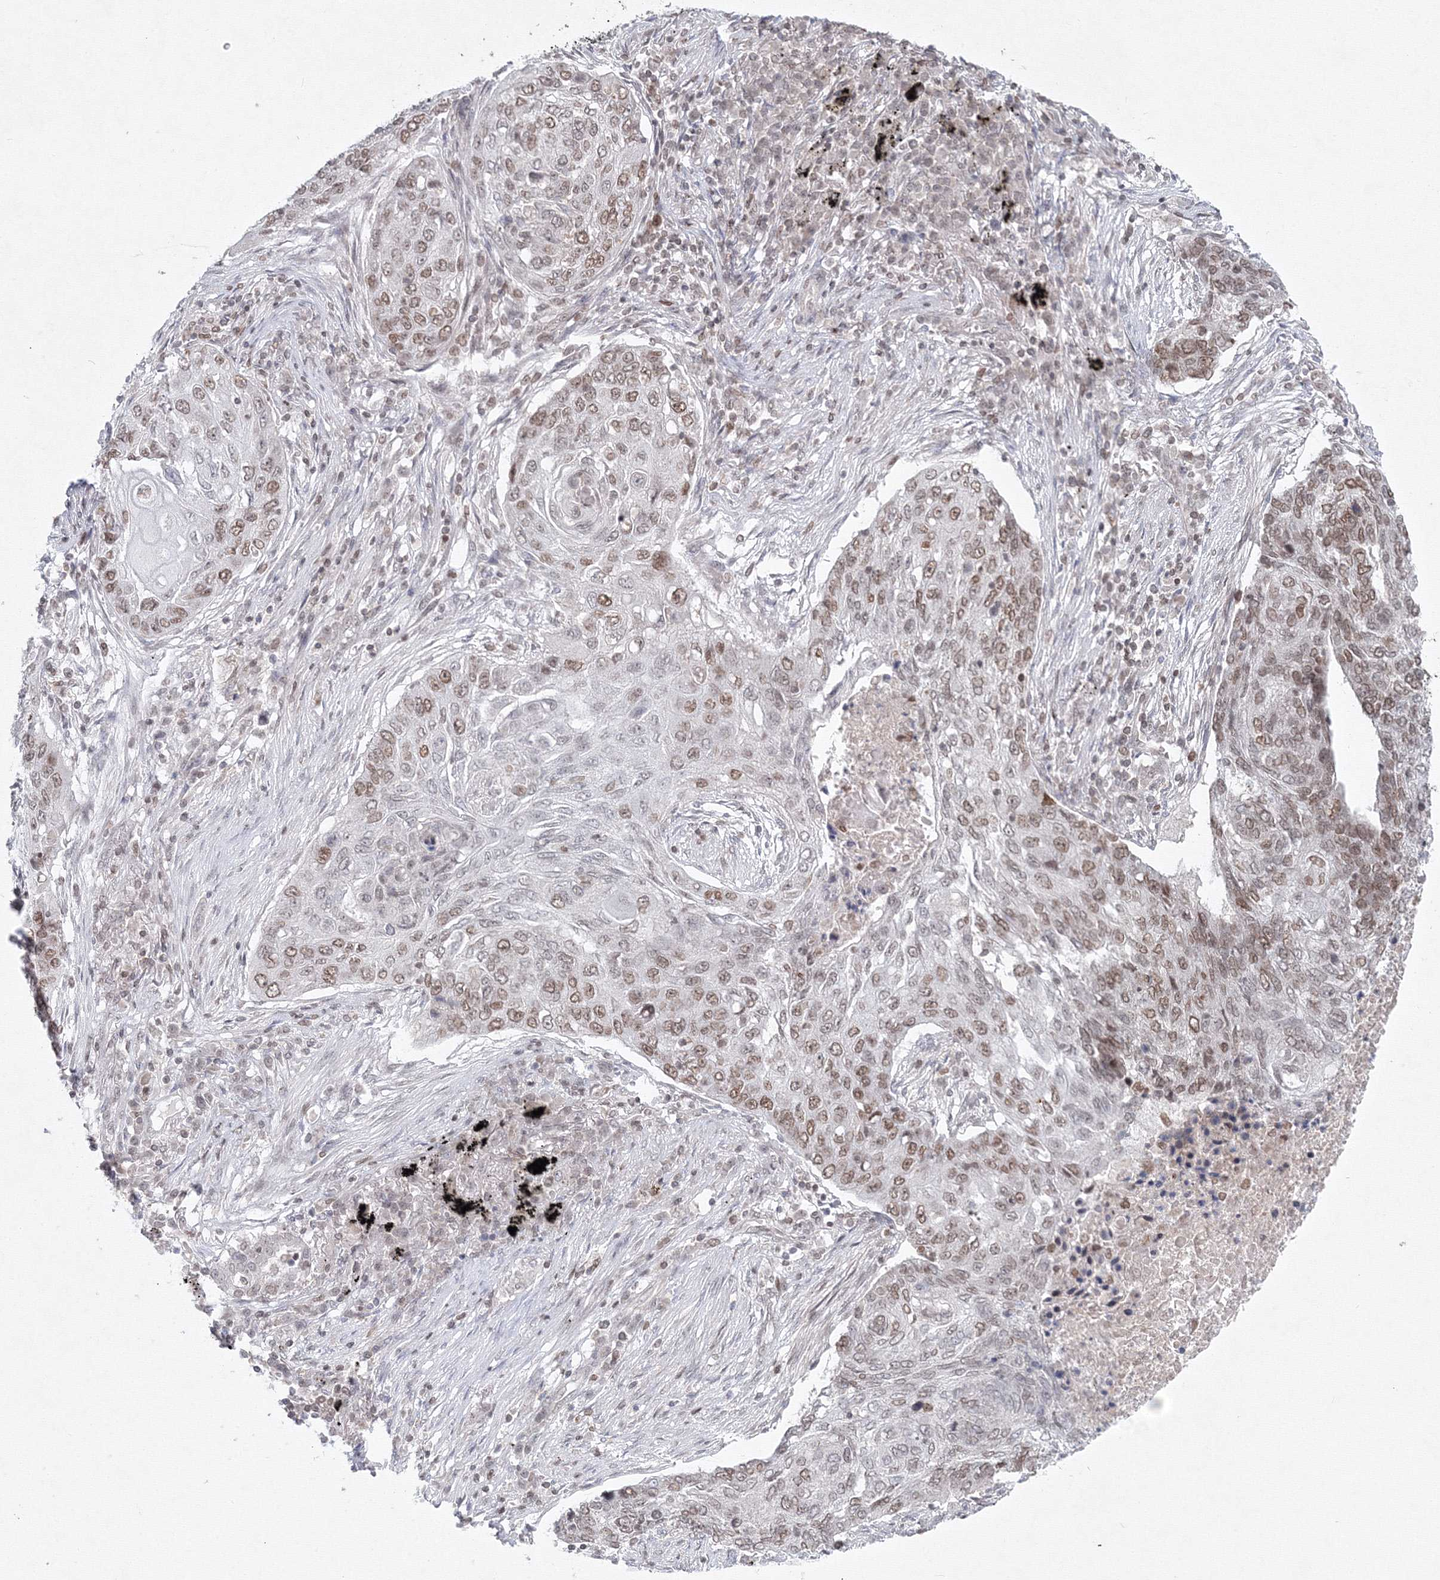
{"staining": {"intensity": "weak", "quantity": "25%-75%", "location": "nuclear"}, "tissue": "lung cancer", "cell_type": "Tumor cells", "image_type": "cancer", "snomed": [{"axis": "morphology", "description": "Squamous cell carcinoma, NOS"}, {"axis": "topography", "description": "Lung"}], "caption": "Immunohistochemistry (IHC) (DAB) staining of lung cancer (squamous cell carcinoma) demonstrates weak nuclear protein staining in about 25%-75% of tumor cells. Ihc stains the protein in brown and the nuclei are stained blue.", "gene": "KIF4A", "patient": {"sex": "female", "age": 63}}